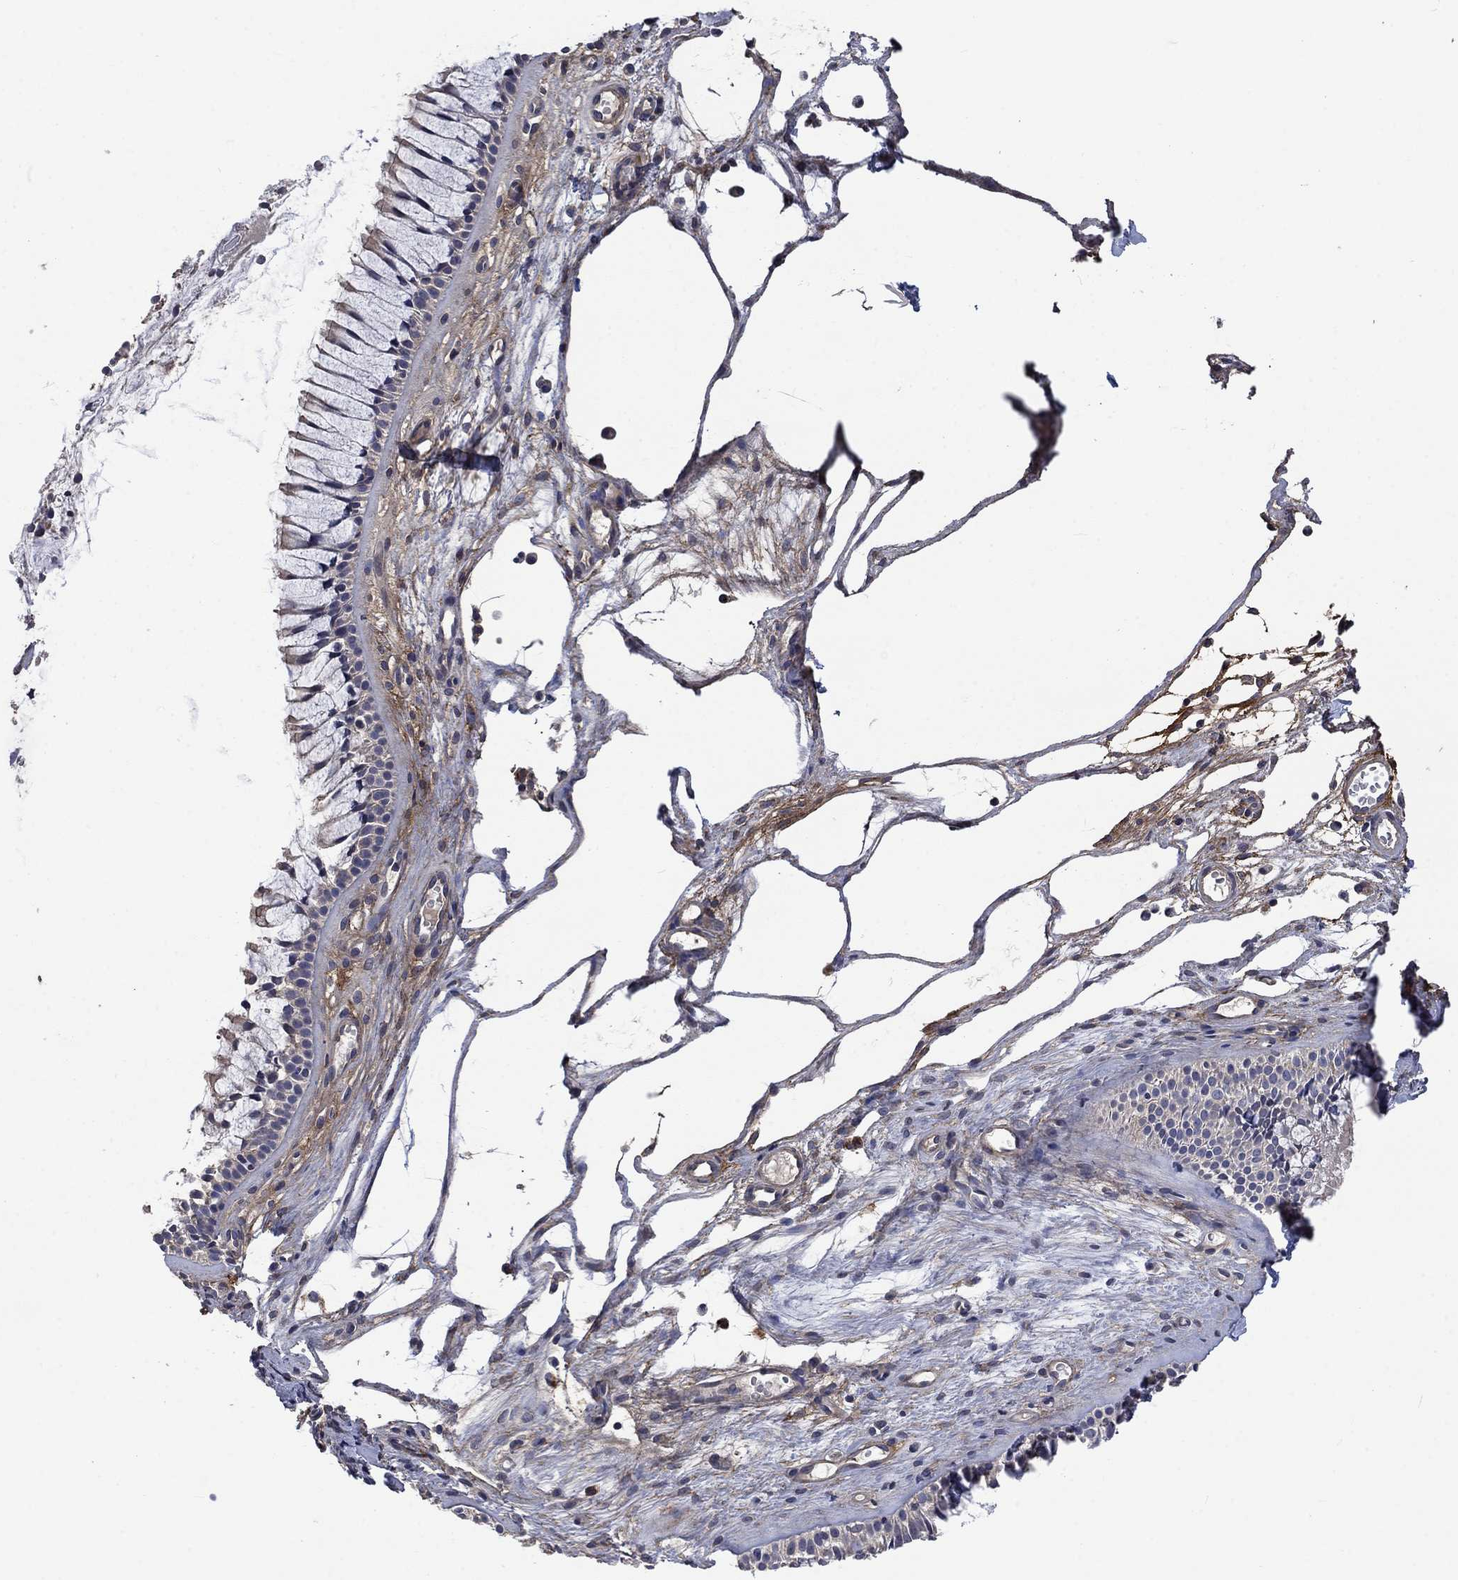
{"staining": {"intensity": "negative", "quantity": "none", "location": "none"}, "tissue": "nasopharynx", "cell_type": "Respiratory epithelial cells", "image_type": "normal", "snomed": [{"axis": "morphology", "description": "Normal tissue, NOS"}, {"axis": "topography", "description": "Nasopharynx"}], "caption": "Immunohistochemistry (IHC) image of unremarkable nasopharynx: human nasopharynx stained with DAB reveals no significant protein positivity in respiratory epithelial cells.", "gene": "VCAN", "patient": {"sex": "male", "age": 51}}